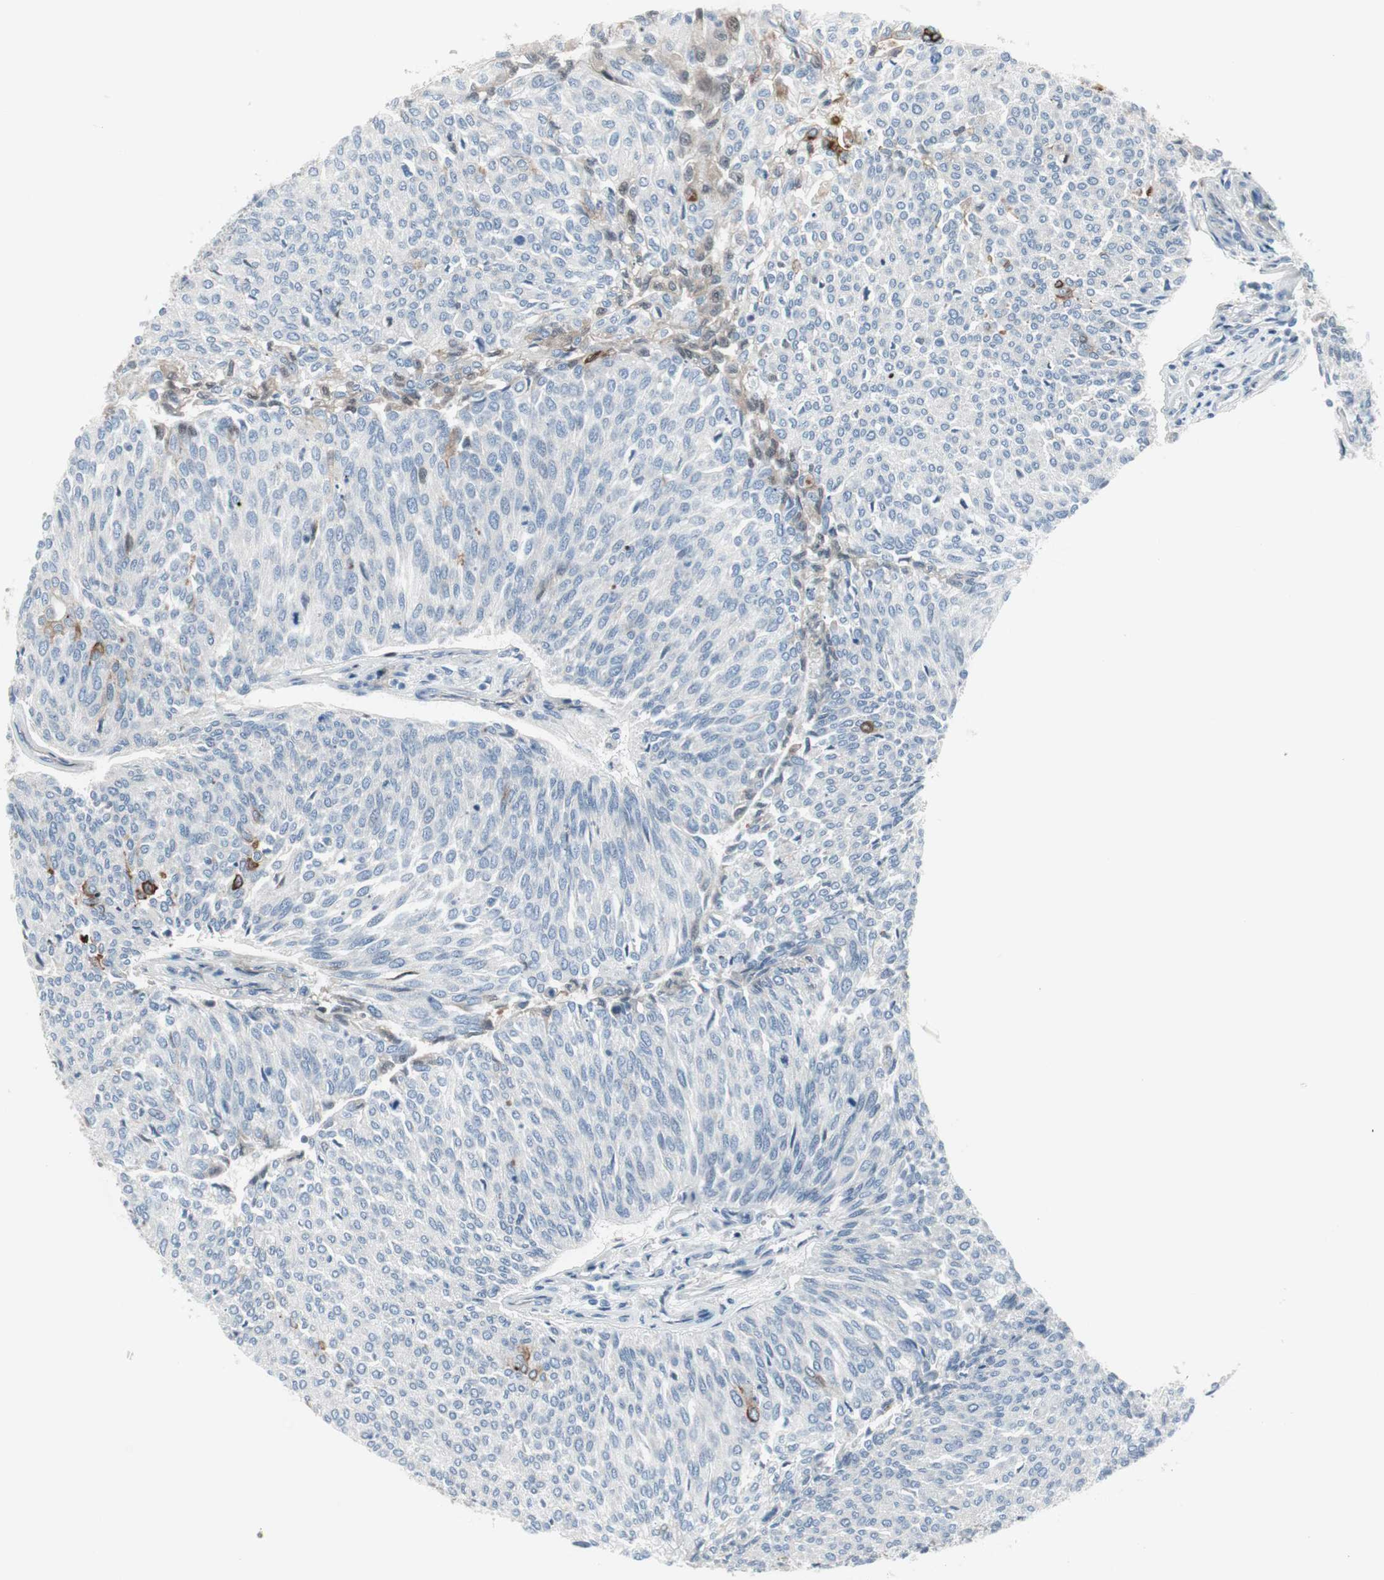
{"staining": {"intensity": "moderate", "quantity": "<25%", "location": "cytoplasmic/membranous"}, "tissue": "urothelial cancer", "cell_type": "Tumor cells", "image_type": "cancer", "snomed": [{"axis": "morphology", "description": "Urothelial carcinoma, Low grade"}, {"axis": "topography", "description": "Urinary bladder"}], "caption": "A high-resolution image shows IHC staining of low-grade urothelial carcinoma, which shows moderate cytoplasmic/membranous positivity in about <25% of tumor cells.", "gene": "PIGR", "patient": {"sex": "female", "age": 79}}